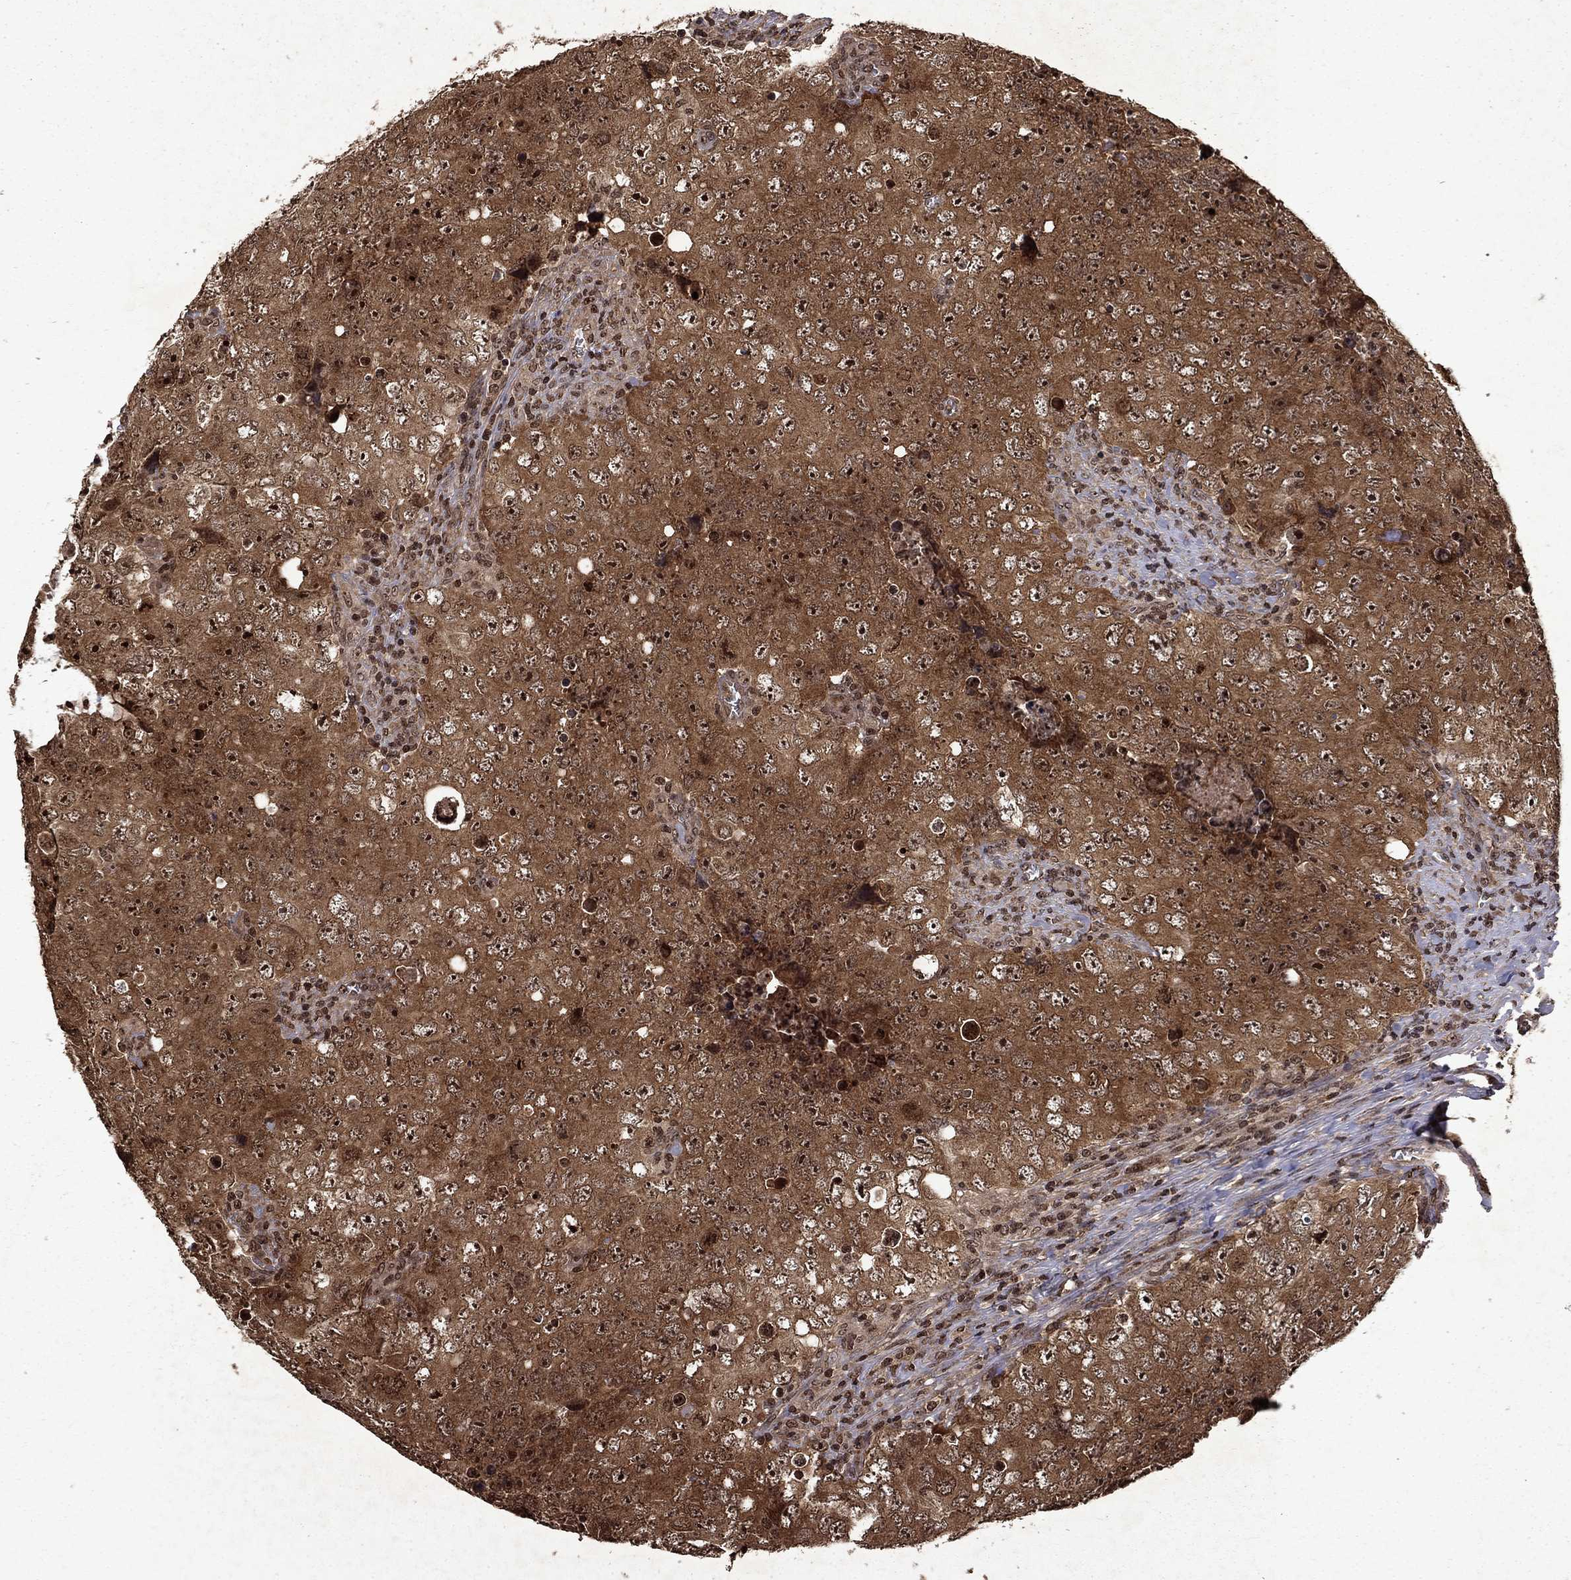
{"staining": {"intensity": "moderate", "quantity": ">75%", "location": "cytoplasmic/membranous"}, "tissue": "testis cancer", "cell_type": "Tumor cells", "image_type": "cancer", "snomed": [{"axis": "morphology", "description": "Seminoma, NOS"}, {"axis": "topography", "description": "Testis"}], "caption": "Immunohistochemical staining of seminoma (testis) displays medium levels of moderate cytoplasmic/membranous expression in approximately >75% of tumor cells.", "gene": "PIN4", "patient": {"sex": "male", "age": 34}}